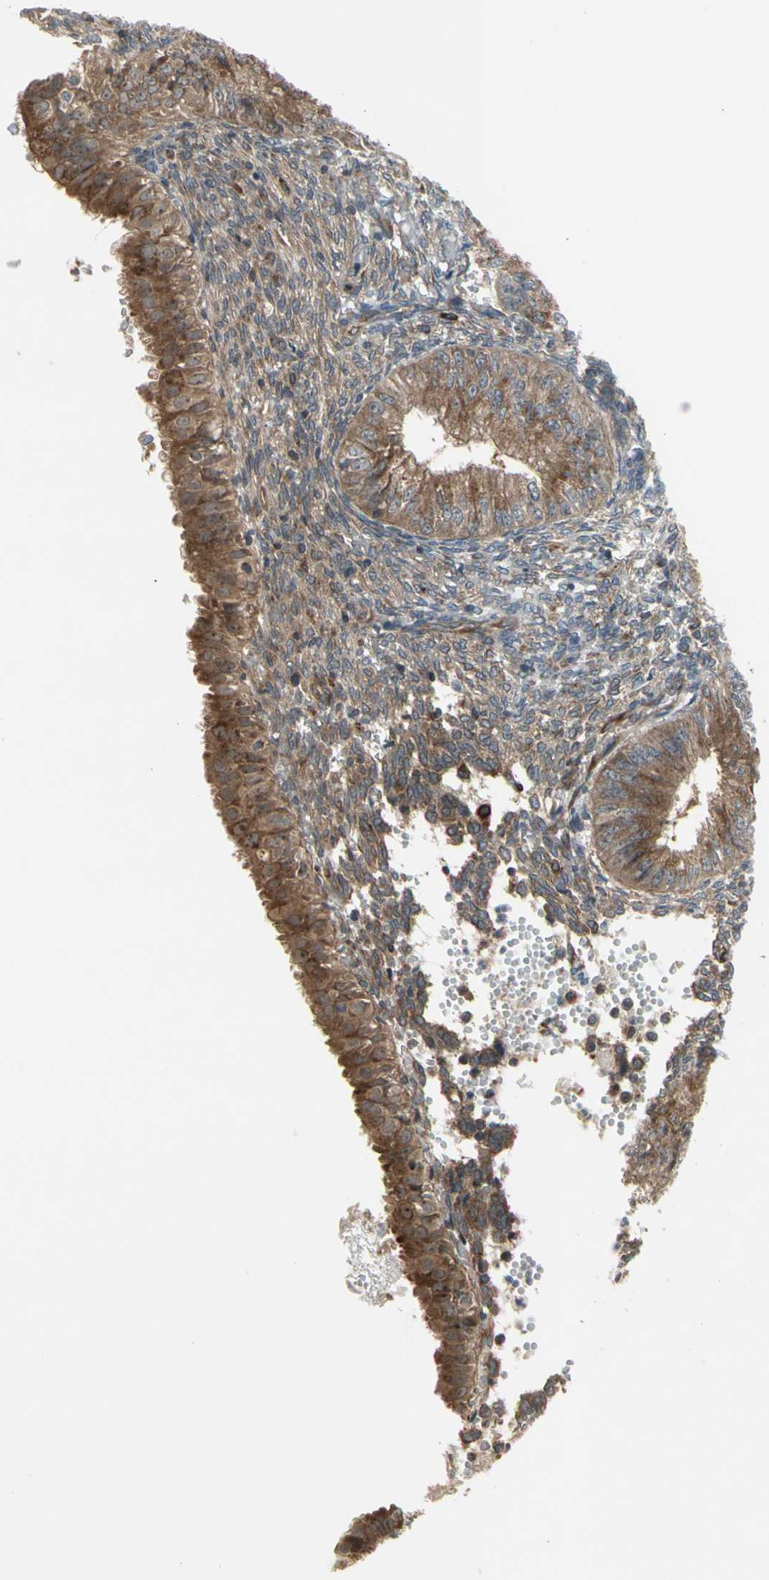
{"staining": {"intensity": "strong", "quantity": ">75%", "location": "cytoplasmic/membranous"}, "tissue": "endometrial cancer", "cell_type": "Tumor cells", "image_type": "cancer", "snomed": [{"axis": "morphology", "description": "Normal tissue, NOS"}, {"axis": "morphology", "description": "Adenocarcinoma, NOS"}, {"axis": "topography", "description": "Endometrium"}], "caption": "Immunohistochemical staining of human adenocarcinoma (endometrial) exhibits high levels of strong cytoplasmic/membranous protein expression in about >75% of tumor cells.", "gene": "SLC39A9", "patient": {"sex": "female", "age": 53}}